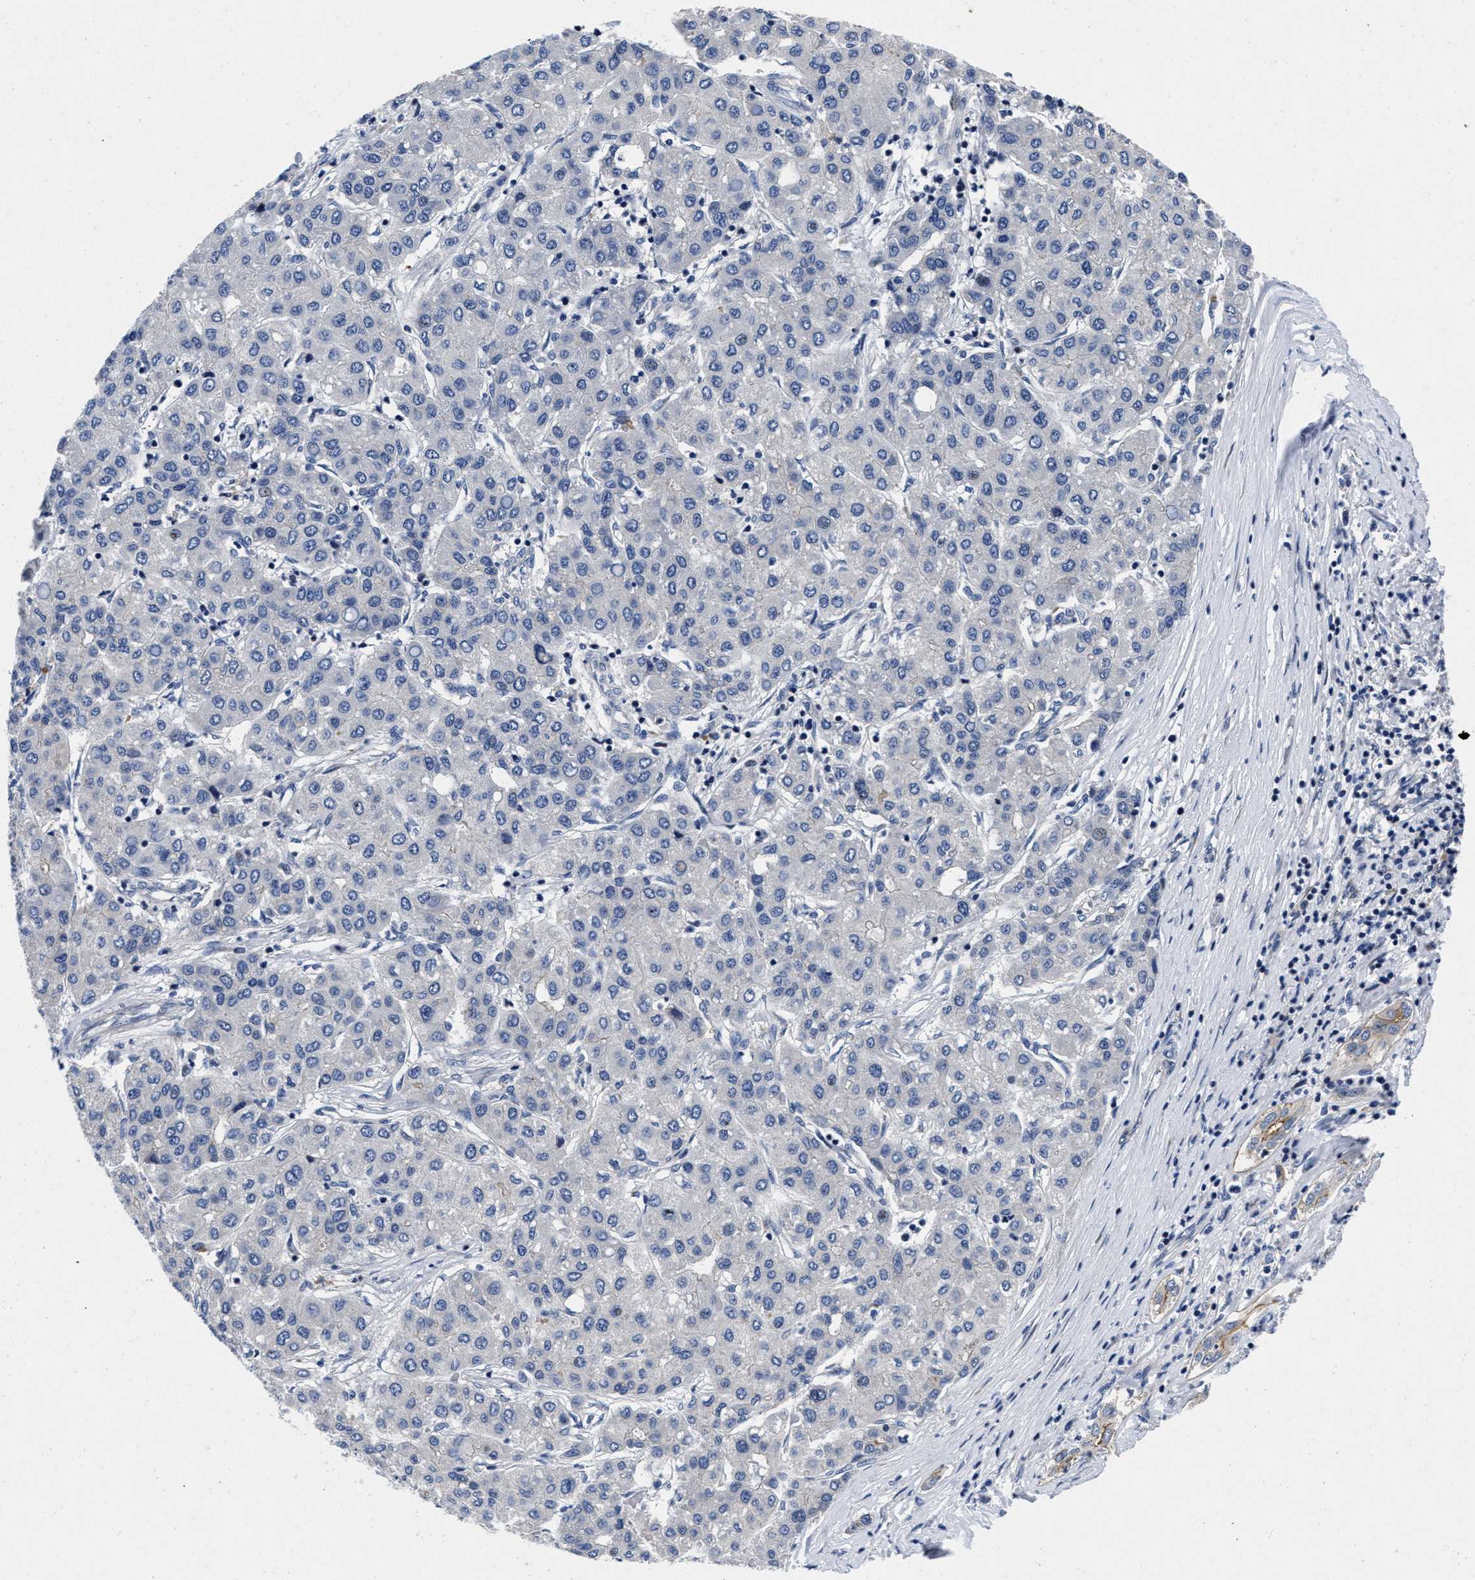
{"staining": {"intensity": "negative", "quantity": "none", "location": "none"}, "tissue": "liver cancer", "cell_type": "Tumor cells", "image_type": "cancer", "snomed": [{"axis": "morphology", "description": "Carcinoma, Hepatocellular, NOS"}, {"axis": "topography", "description": "Liver"}], "caption": "Tumor cells are negative for protein expression in human hepatocellular carcinoma (liver).", "gene": "LAD1", "patient": {"sex": "male", "age": 65}}